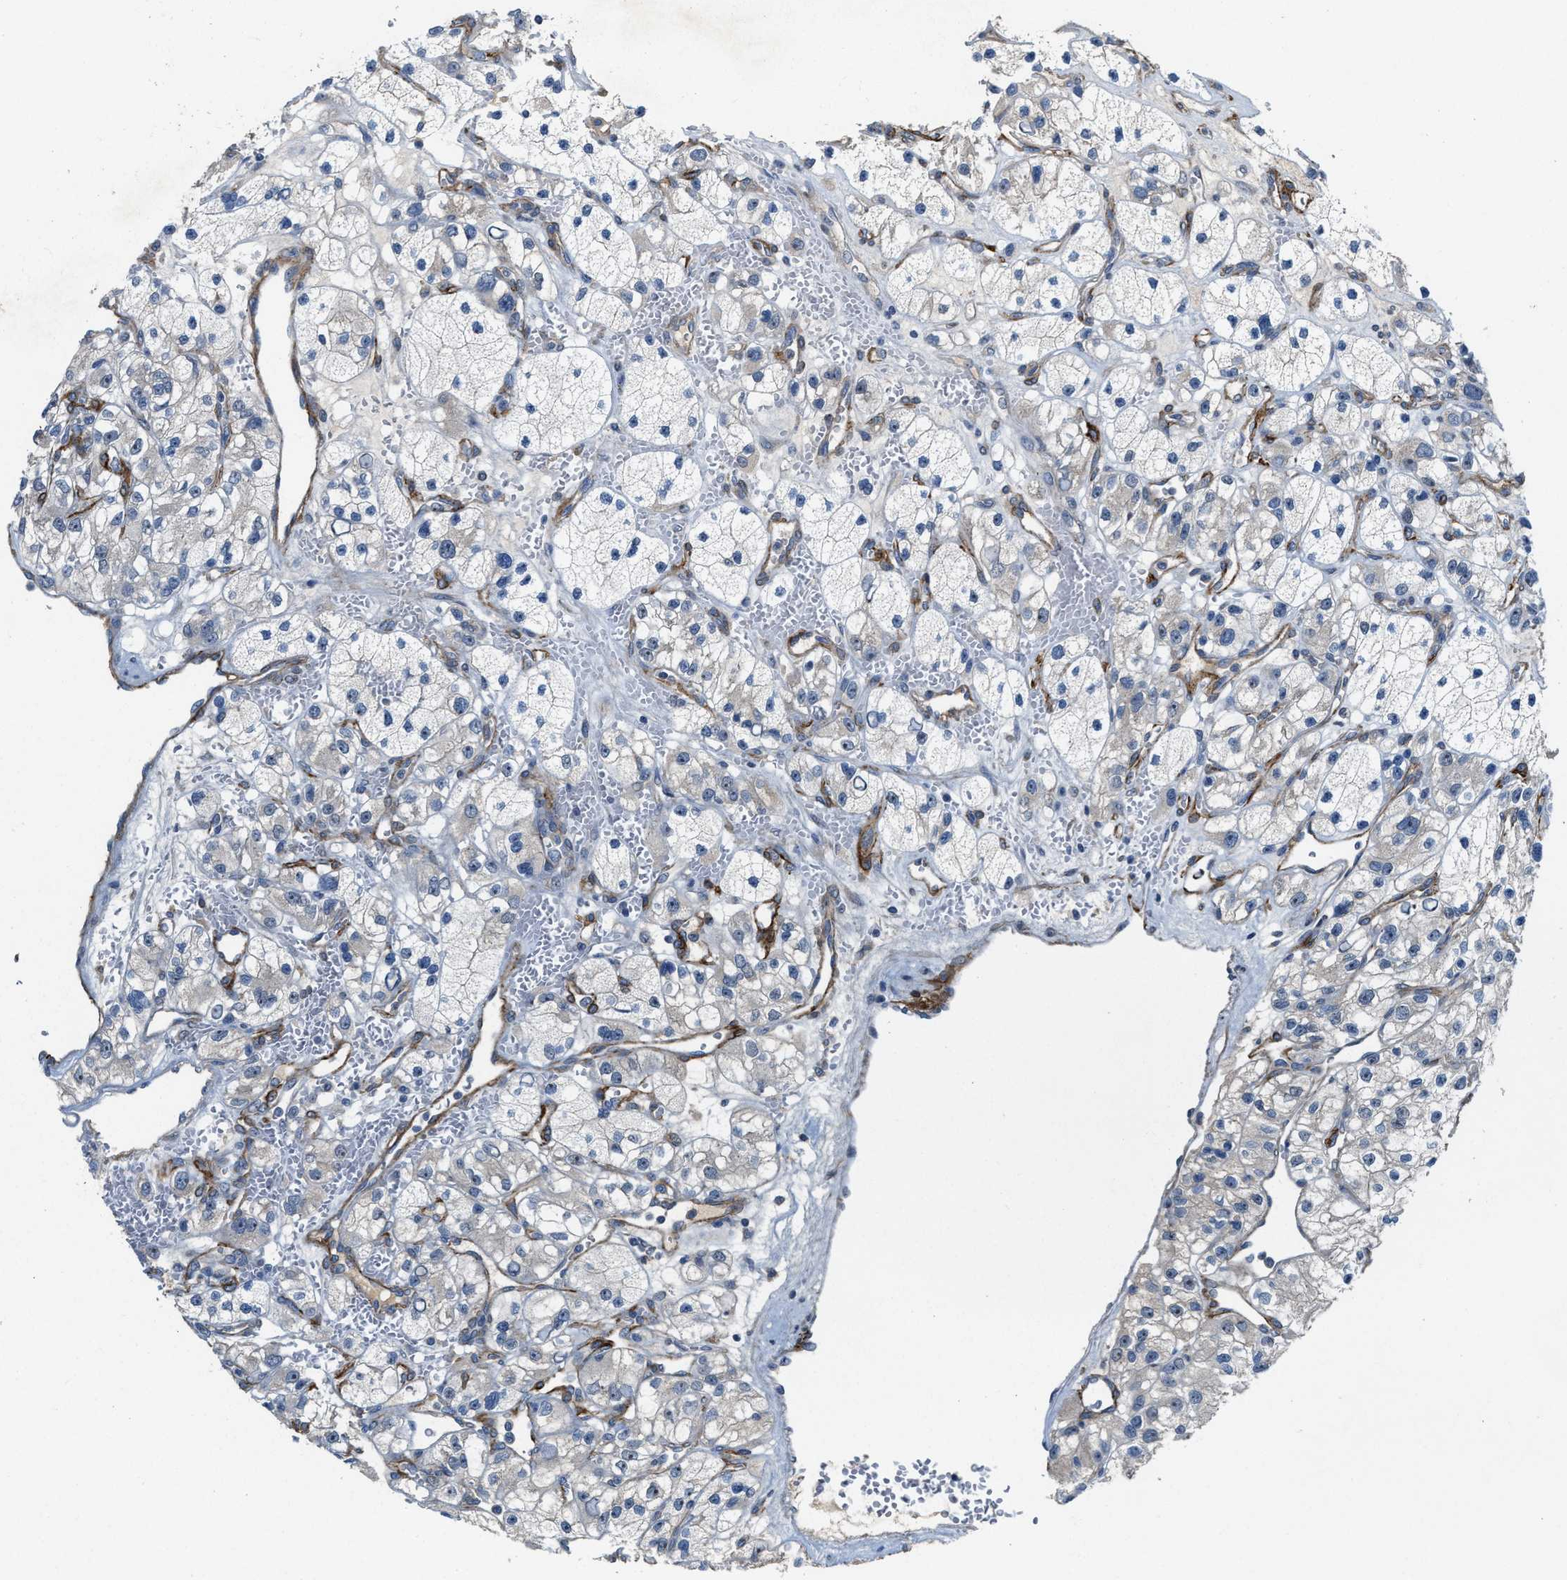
{"staining": {"intensity": "negative", "quantity": "none", "location": "none"}, "tissue": "renal cancer", "cell_type": "Tumor cells", "image_type": "cancer", "snomed": [{"axis": "morphology", "description": "Adenocarcinoma, NOS"}, {"axis": "topography", "description": "Kidney"}], "caption": "IHC image of neoplastic tissue: adenocarcinoma (renal) stained with DAB exhibits no significant protein positivity in tumor cells. Nuclei are stained in blue.", "gene": "ZNF783", "patient": {"sex": "female", "age": 57}}